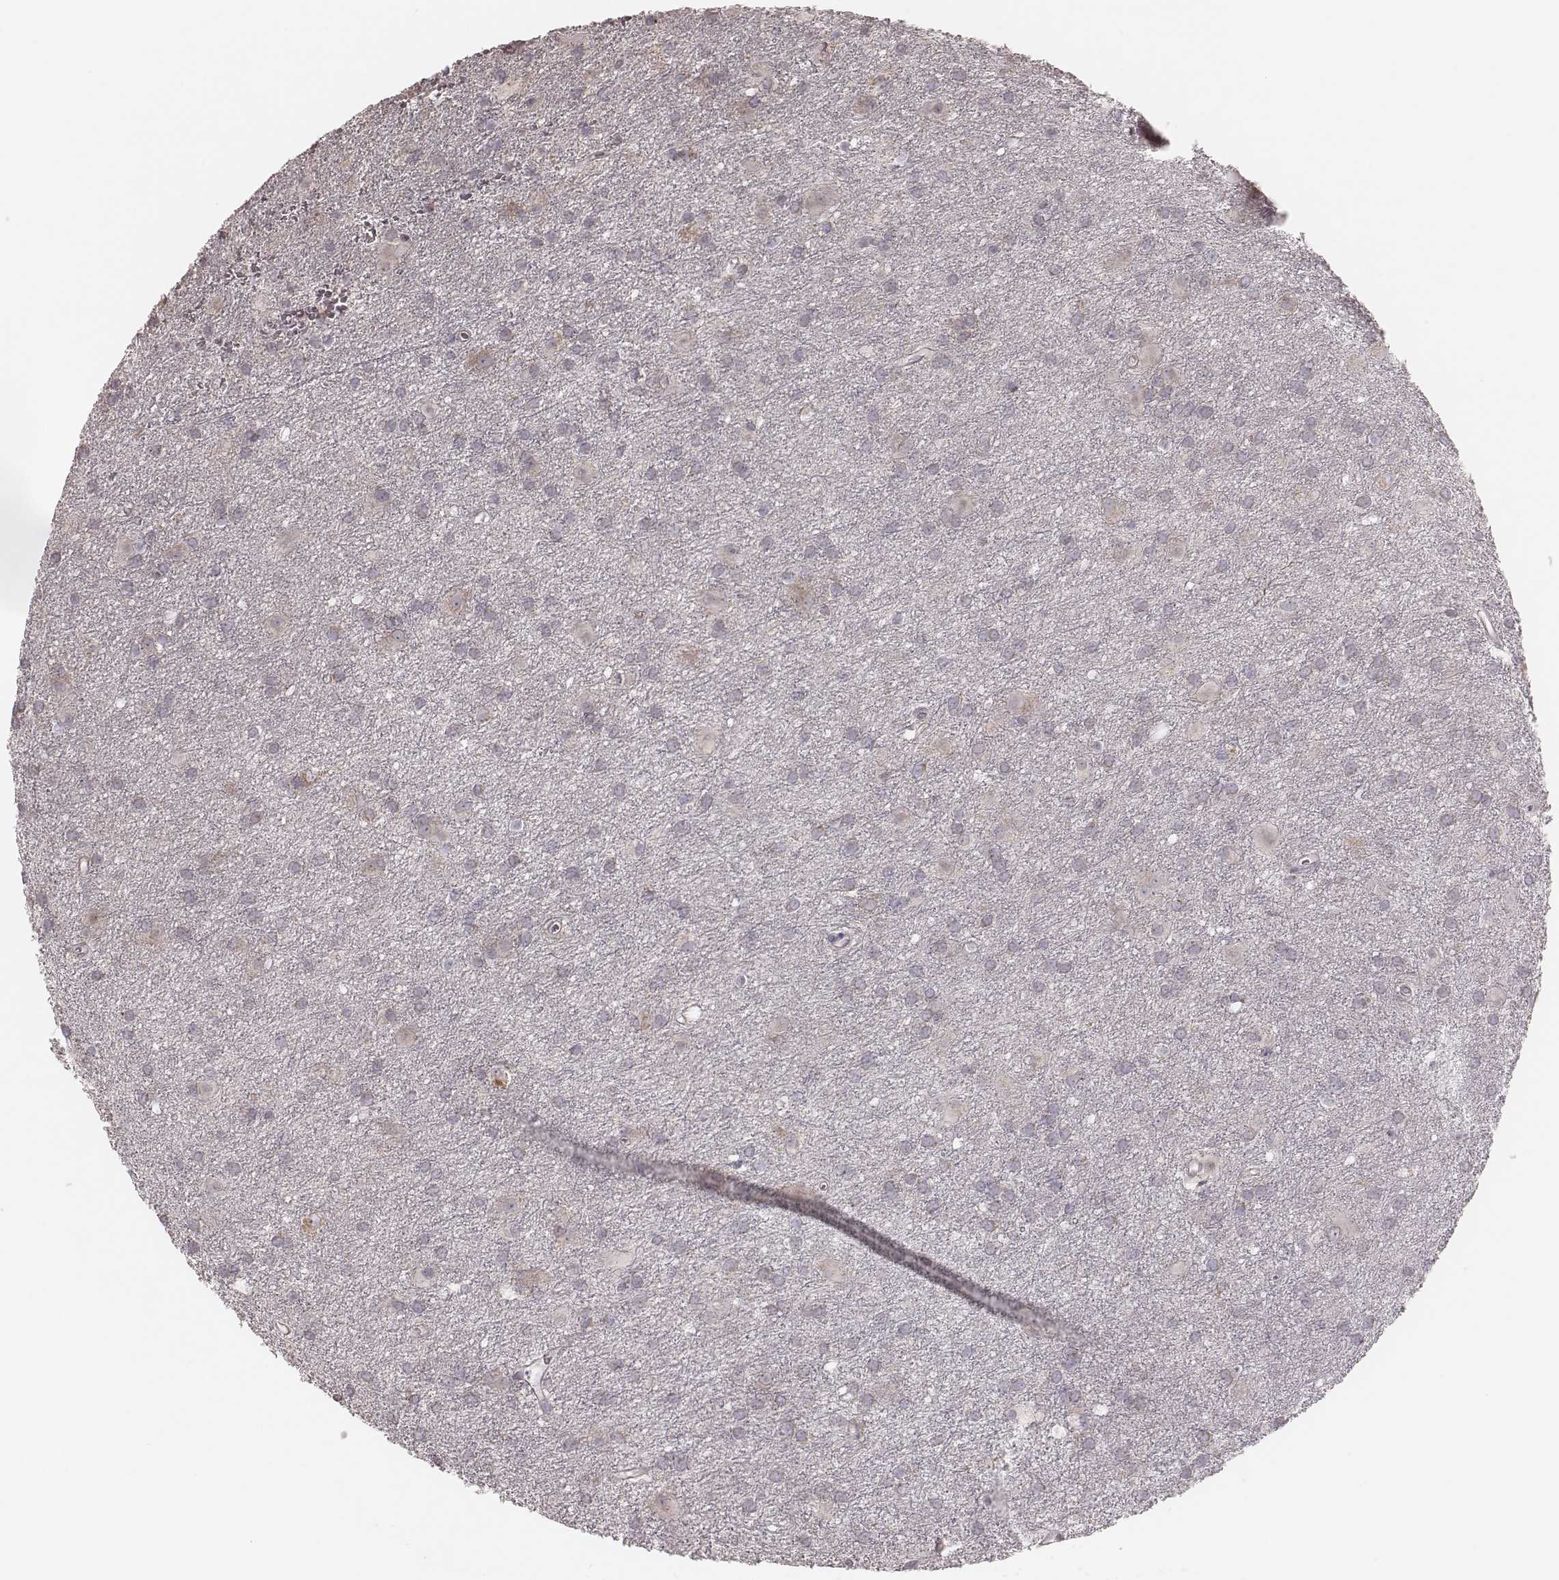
{"staining": {"intensity": "weak", "quantity": "<25%", "location": "cytoplasmic/membranous"}, "tissue": "glioma", "cell_type": "Tumor cells", "image_type": "cancer", "snomed": [{"axis": "morphology", "description": "Glioma, malignant, Low grade"}, {"axis": "topography", "description": "Brain"}], "caption": "This is an IHC photomicrograph of low-grade glioma (malignant). There is no positivity in tumor cells.", "gene": "MRPS27", "patient": {"sex": "male", "age": 58}}